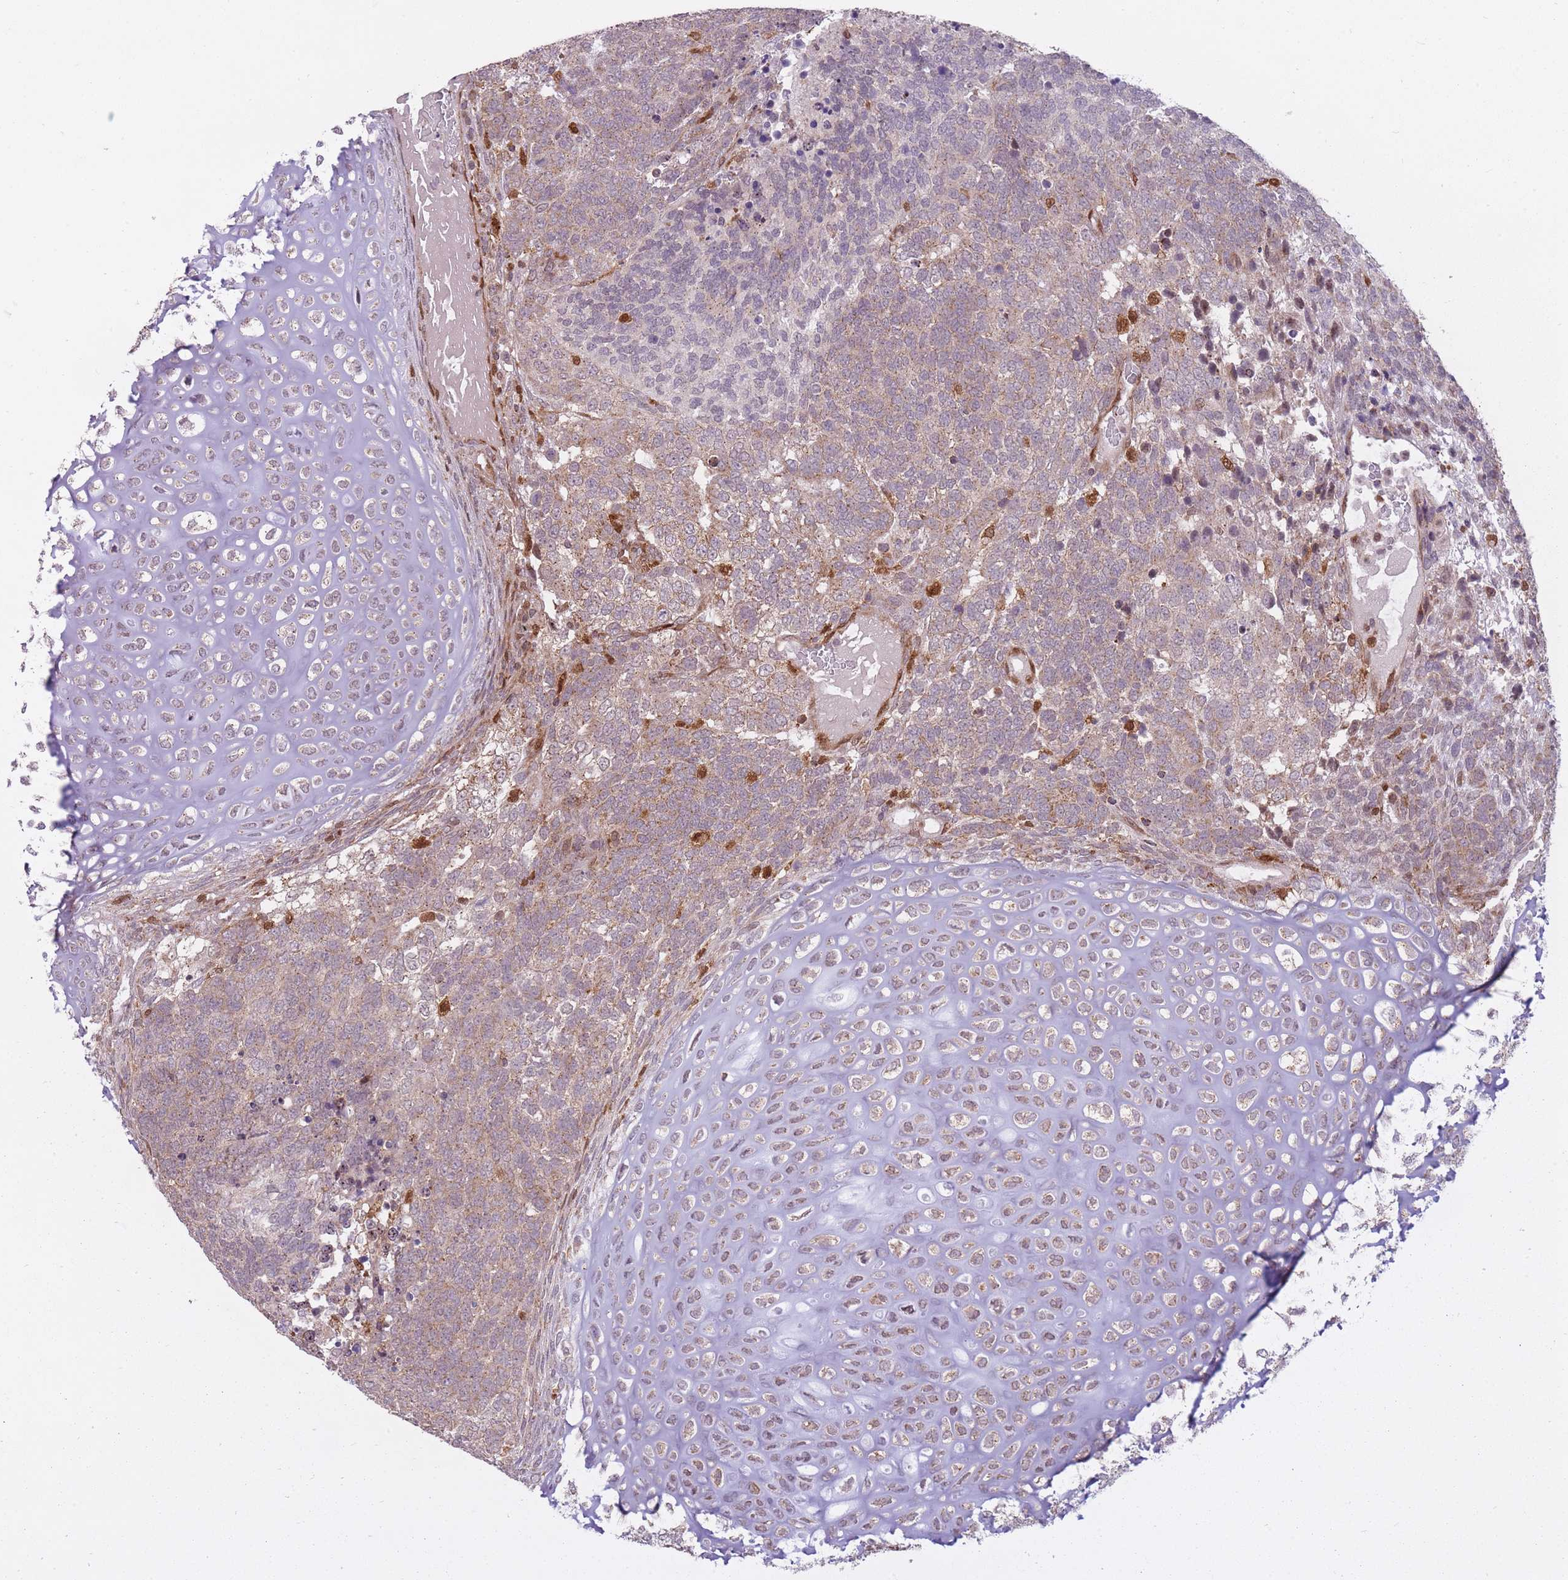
{"staining": {"intensity": "weak", "quantity": ">75%", "location": "cytoplasmic/membranous"}, "tissue": "testis cancer", "cell_type": "Tumor cells", "image_type": "cancer", "snomed": [{"axis": "morphology", "description": "Carcinoma, Embryonal, NOS"}, {"axis": "topography", "description": "Testis"}], "caption": "Immunohistochemistry micrograph of testis cancer stained for a protein (brown), which shows low levels of weak cytoplasmic/membranous staining in approximately >75% of tumor cells.", "gene": "LGALS9", "patient": {"sex": "male", "age": 23}}